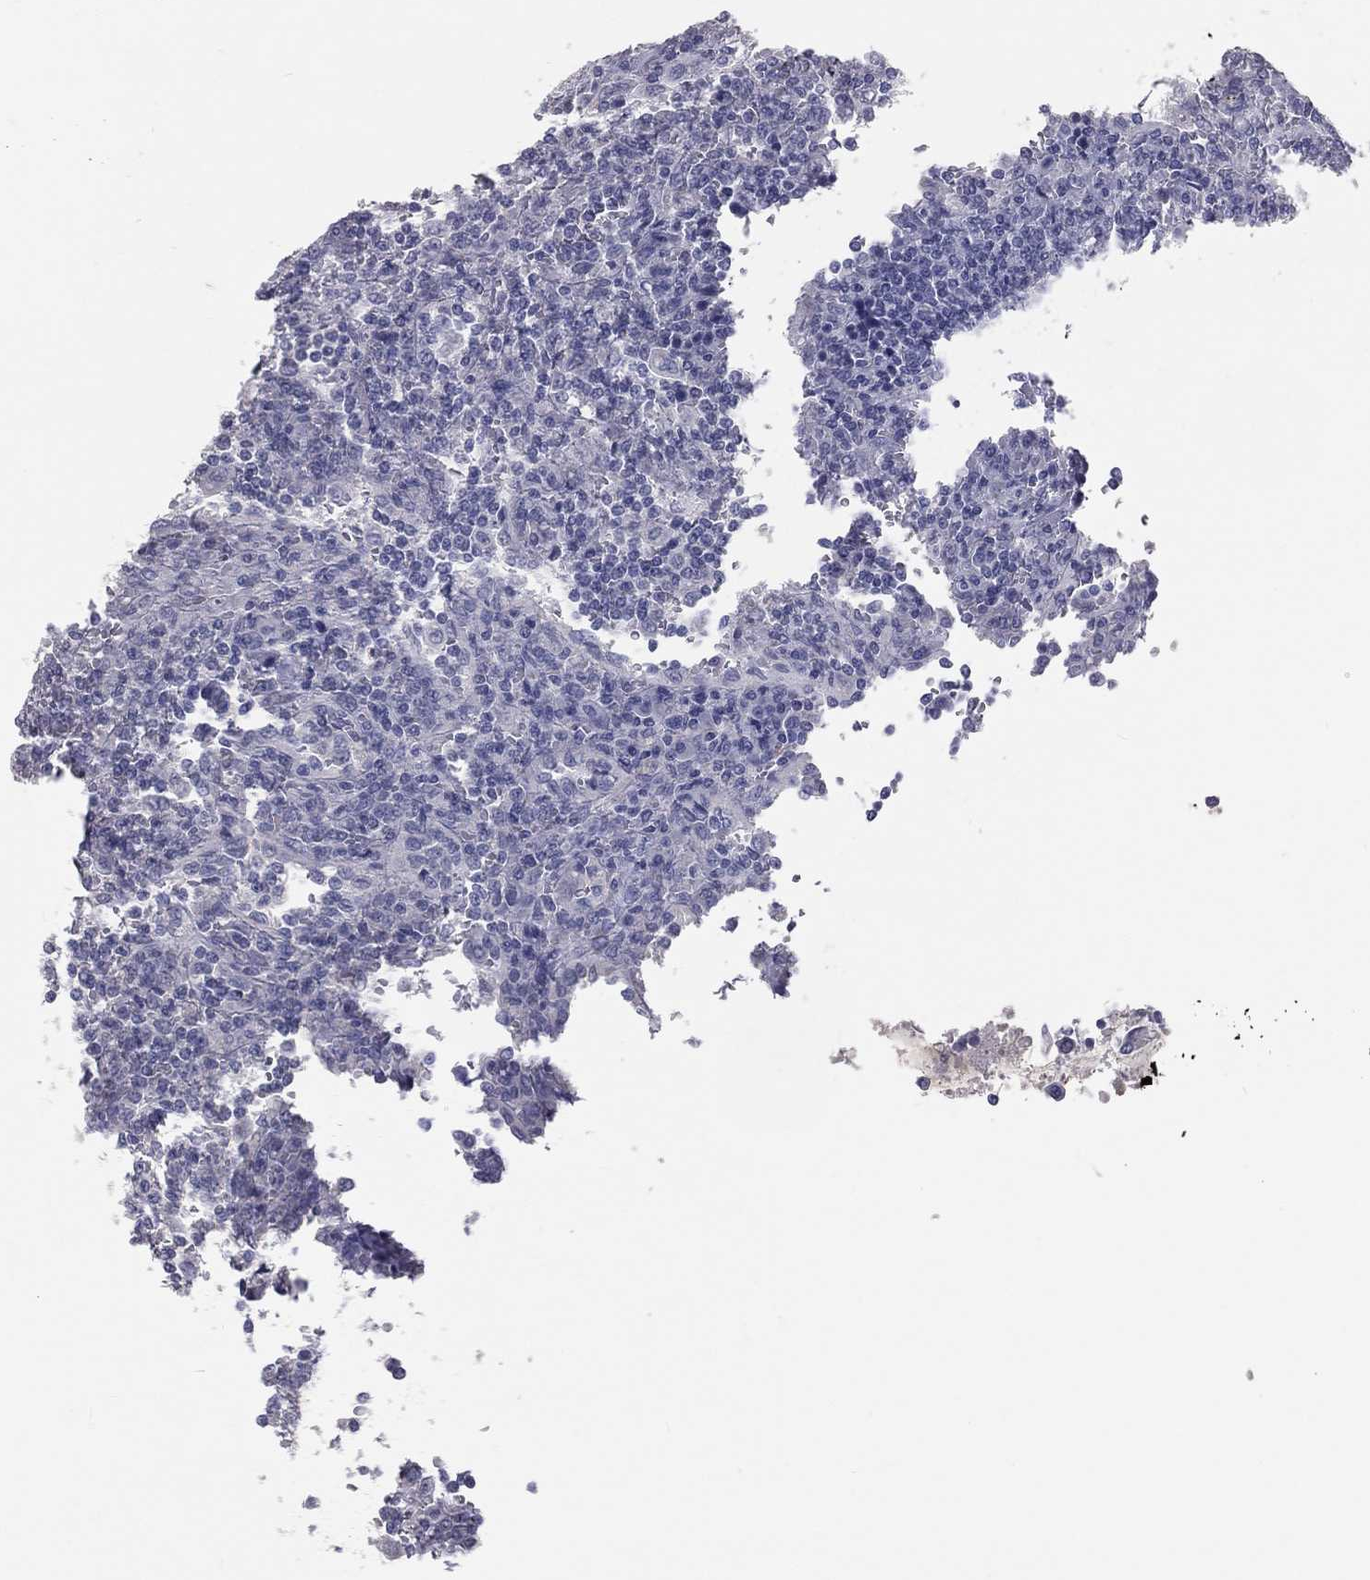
{"staining": {"intensity": "negative", "quantity": "none", "location": "none"}, "tissue": "lymphoma", "cell_type": "Tumor cells", "image_type": "cancer", "snomed": [{"axis": "morphology", "description": "Malignant lymphoma, non-Hodgkin's type, Low grade"}, {"axis": "topography", "description": "Spleen"}], "caption": "High magnification brightfield microscopy of low-grade malignant lymphoma, non-Hodgkin's type stained with DAB (brown) and counterstained with hematoxylin (blue): tumor cells show no significant staining.", "gene": "TFPI2", "patient": {"sex": "male", "age": 62}}